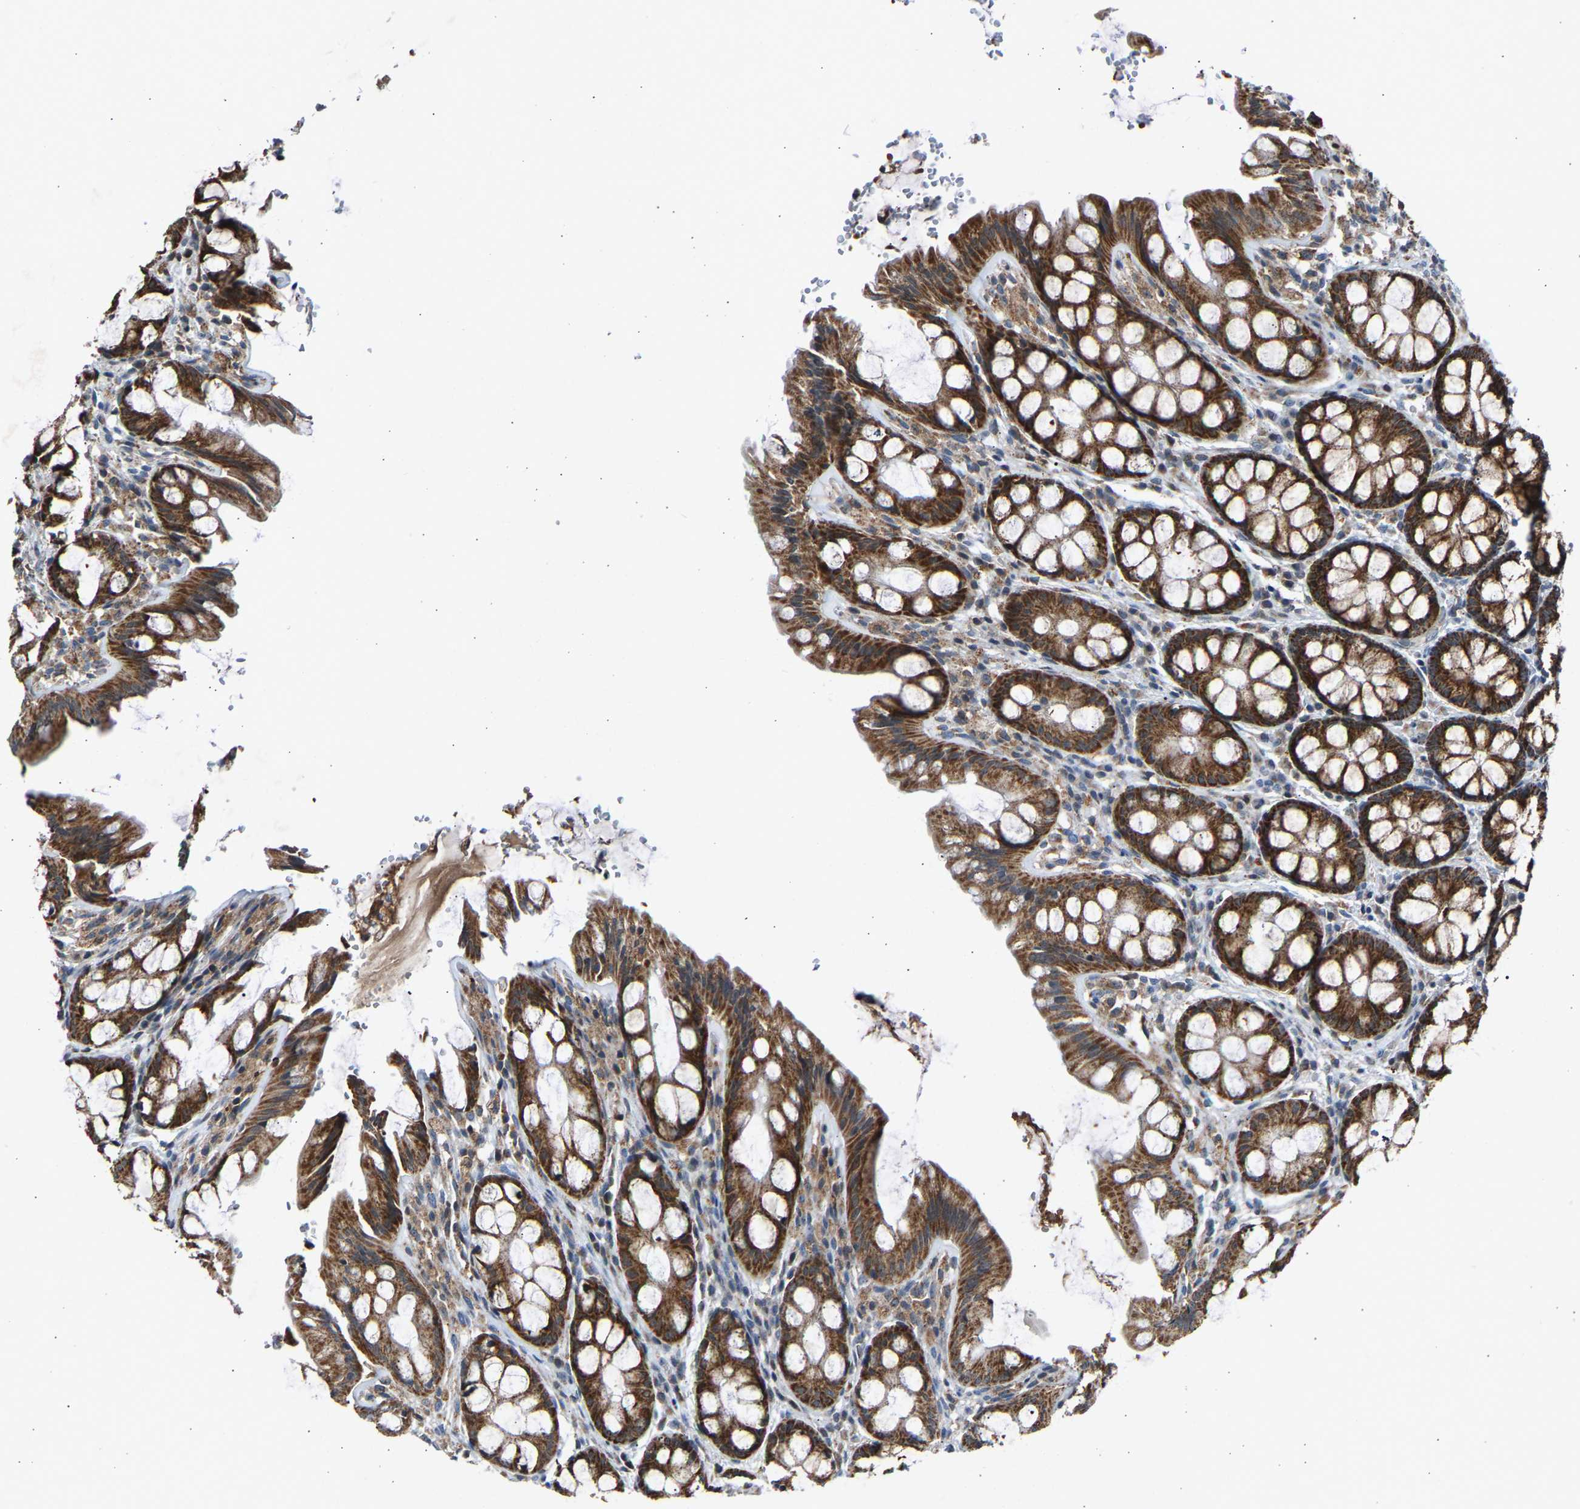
{"staining": {"intensity": "weak", "quantity": ">75%", "location": "cytoplasmic/membranous"}, "tissue": "colon", "cell_type": "Endothelial cells", "image_type": "normal", "snomed": [{"axis": "morphology", "description": "Normal tissue, NOS"}, {"axis": "topography", "description": "Colon"}], "caption": "High-magnification brightfield microscopy of normal colon stained with DAB (3,3'-diaminobenzidine) (brown) and counterstained with hematoxylin (blue). endothelial cells exhibit weak cytoplasmic/membranous staining is identified in approximately>75% of cells.", "gene": "SLIRP", "patient": {"sex": "male", "age": 47}}